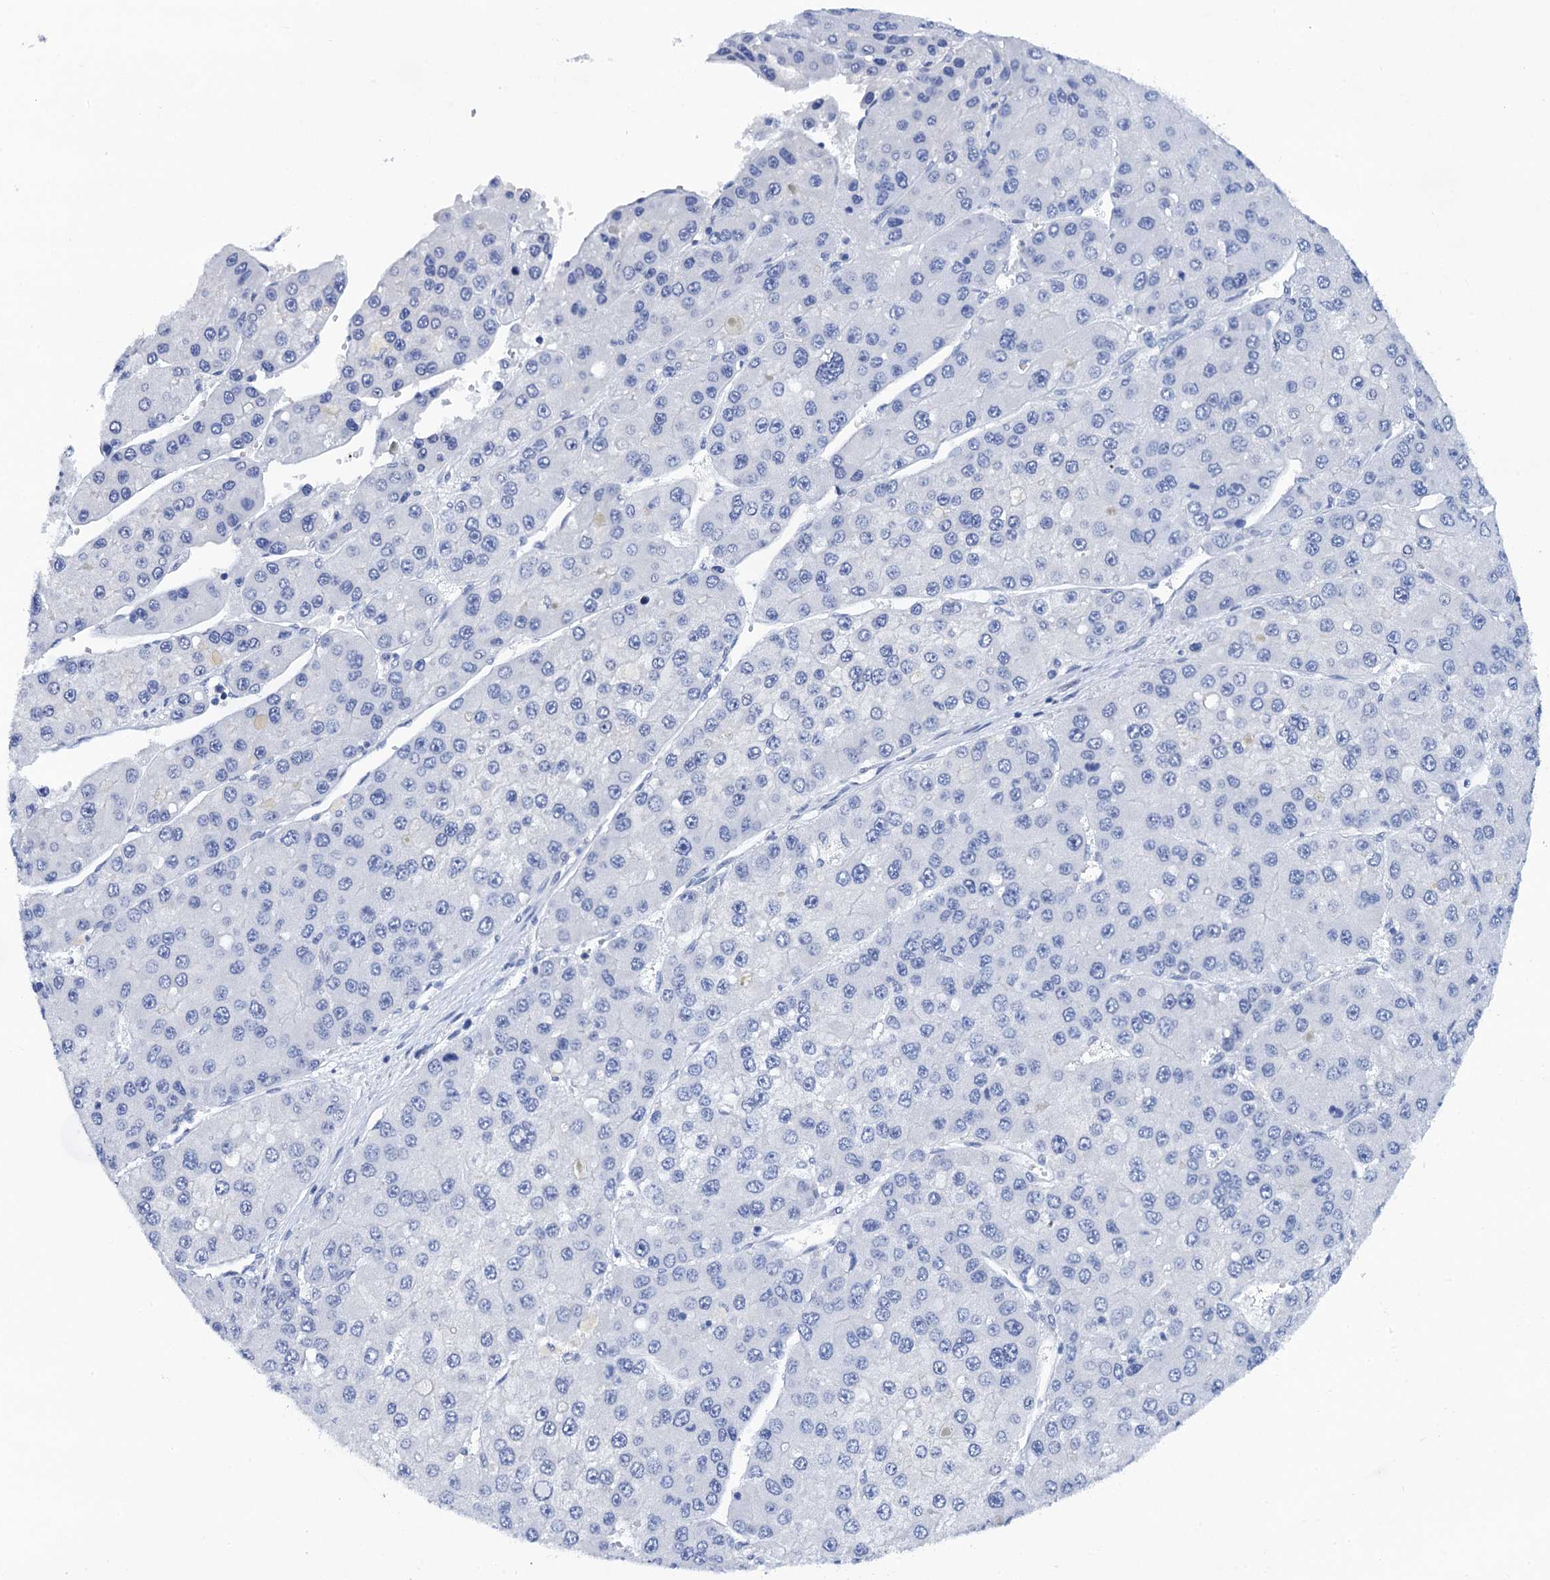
{"staining": {"intensity": "negative", "quantity": "none", "location": "none"}, "tissue": "liver cancer", "cell_type": "Tumor cells", "image_type": "cancer", "snomed": [{"axis": "morphology", "description": "Carcinoma, Hepatocellular, NOS"}, {"axis": "topography", "description": "Liver"}], "caption": "Liver cancer (hepatocellular carcinoma) was stained to show a protein in brown. There is no significant positivity in tumor cells.", "gene": "LYPD3", "patient": {"sex": "female", "age": 73}}